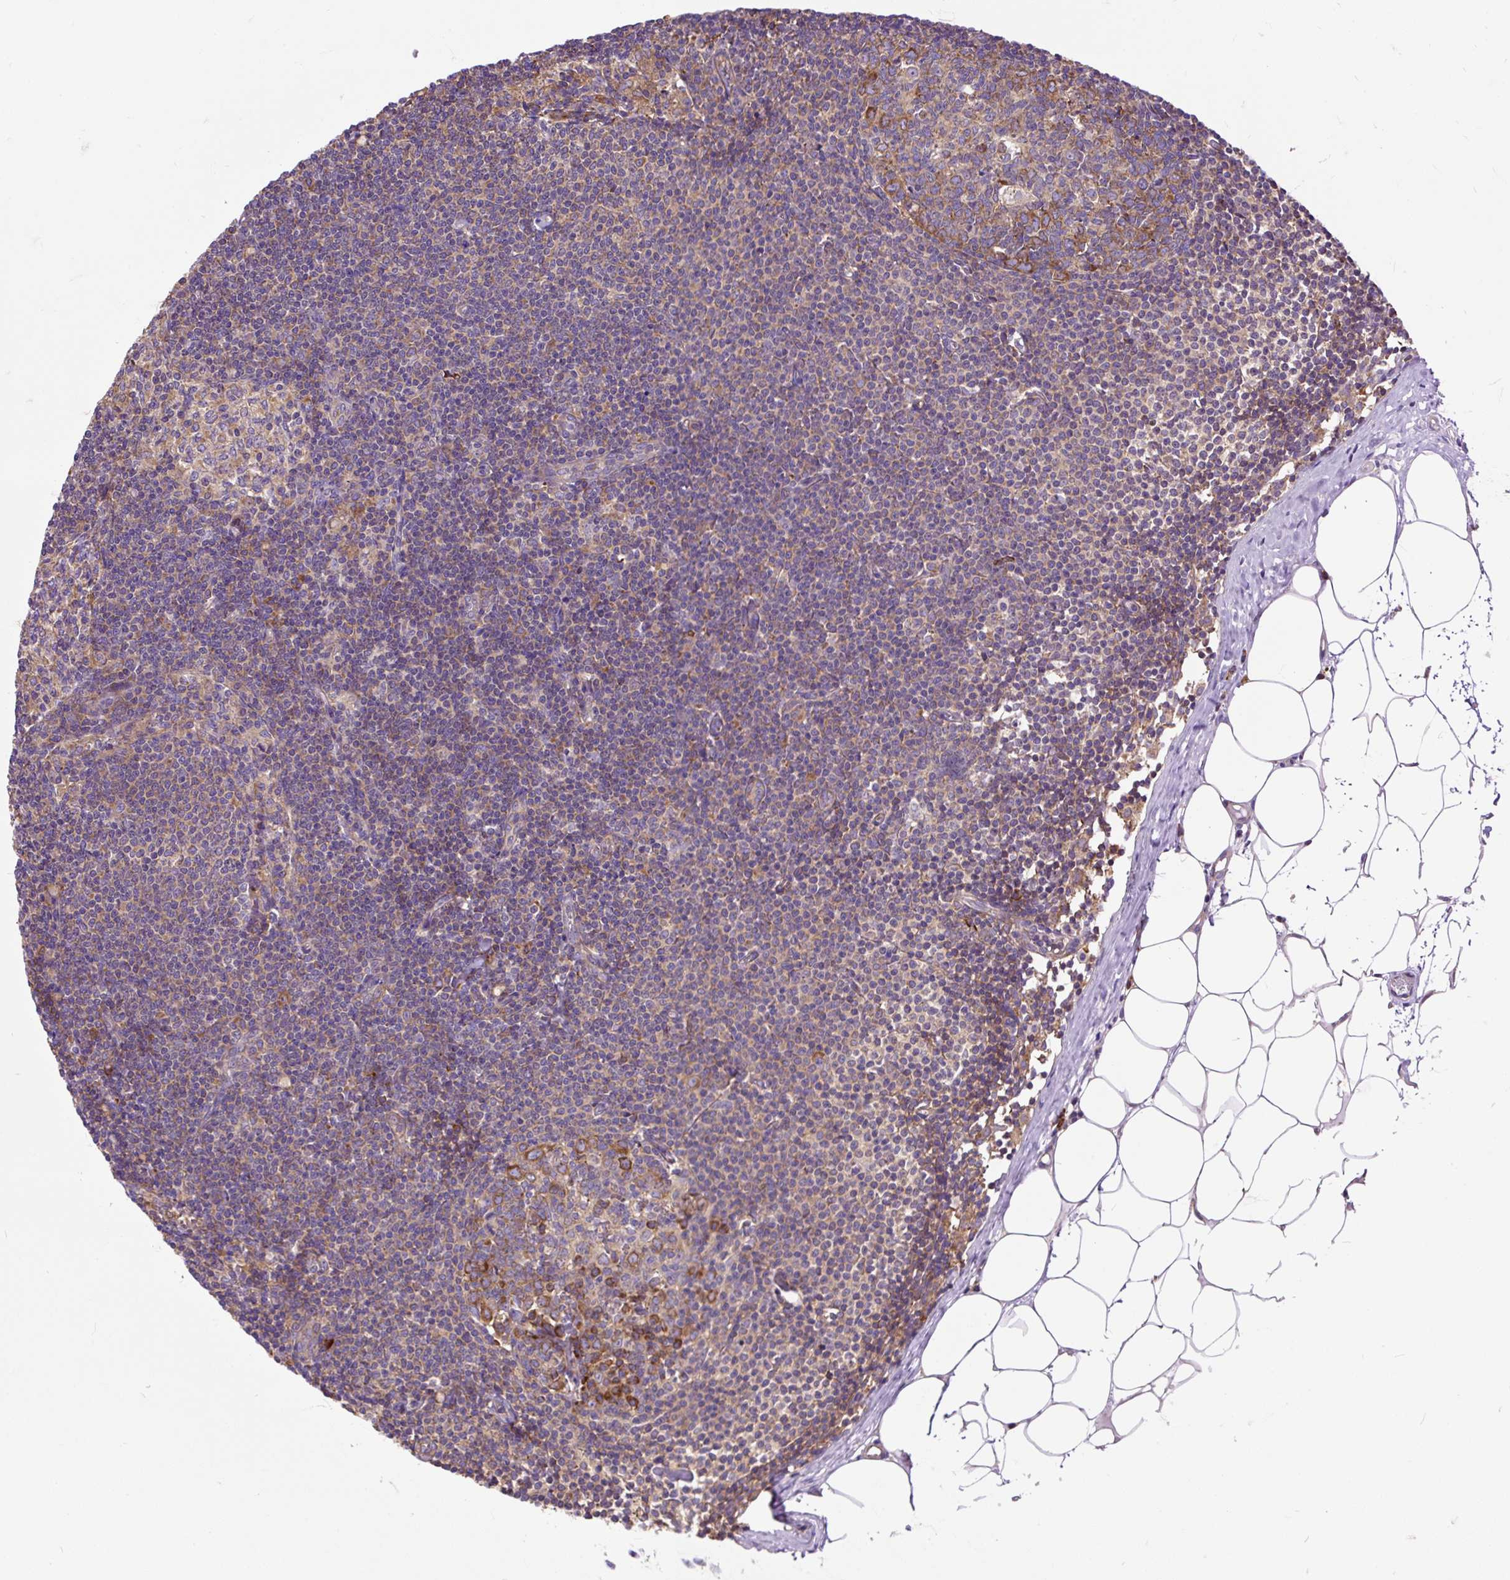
{"staining": {"intensity": "strong", "quantity": "25%-75%", "location": "cytoplasmic/membranous"}, "tissue": "lymph node", "cell_type": "Germinal center cells", "image_type": "normal", "snomed": [{"axis": "morphology", "description": "Normal tissue, NOS"}, {"axis": "topography", "description": "Lymph node"}], "caption": "Immunohistochemistry staining of normal lymph node, which exhibits high levels of strong cytoplasmic/membranous positivity in approximately 25%-75% of germinal center cells indicating strong cytoplasmic/membranous protein expression. The staining was performed using DAB (3,3'-diaminobenzidine) (brown) for protein detection and nuclei were counterstained in hematoxylin (blue).", "gene": "RPS5", "patient": {"sex": "male", "age": 49}}